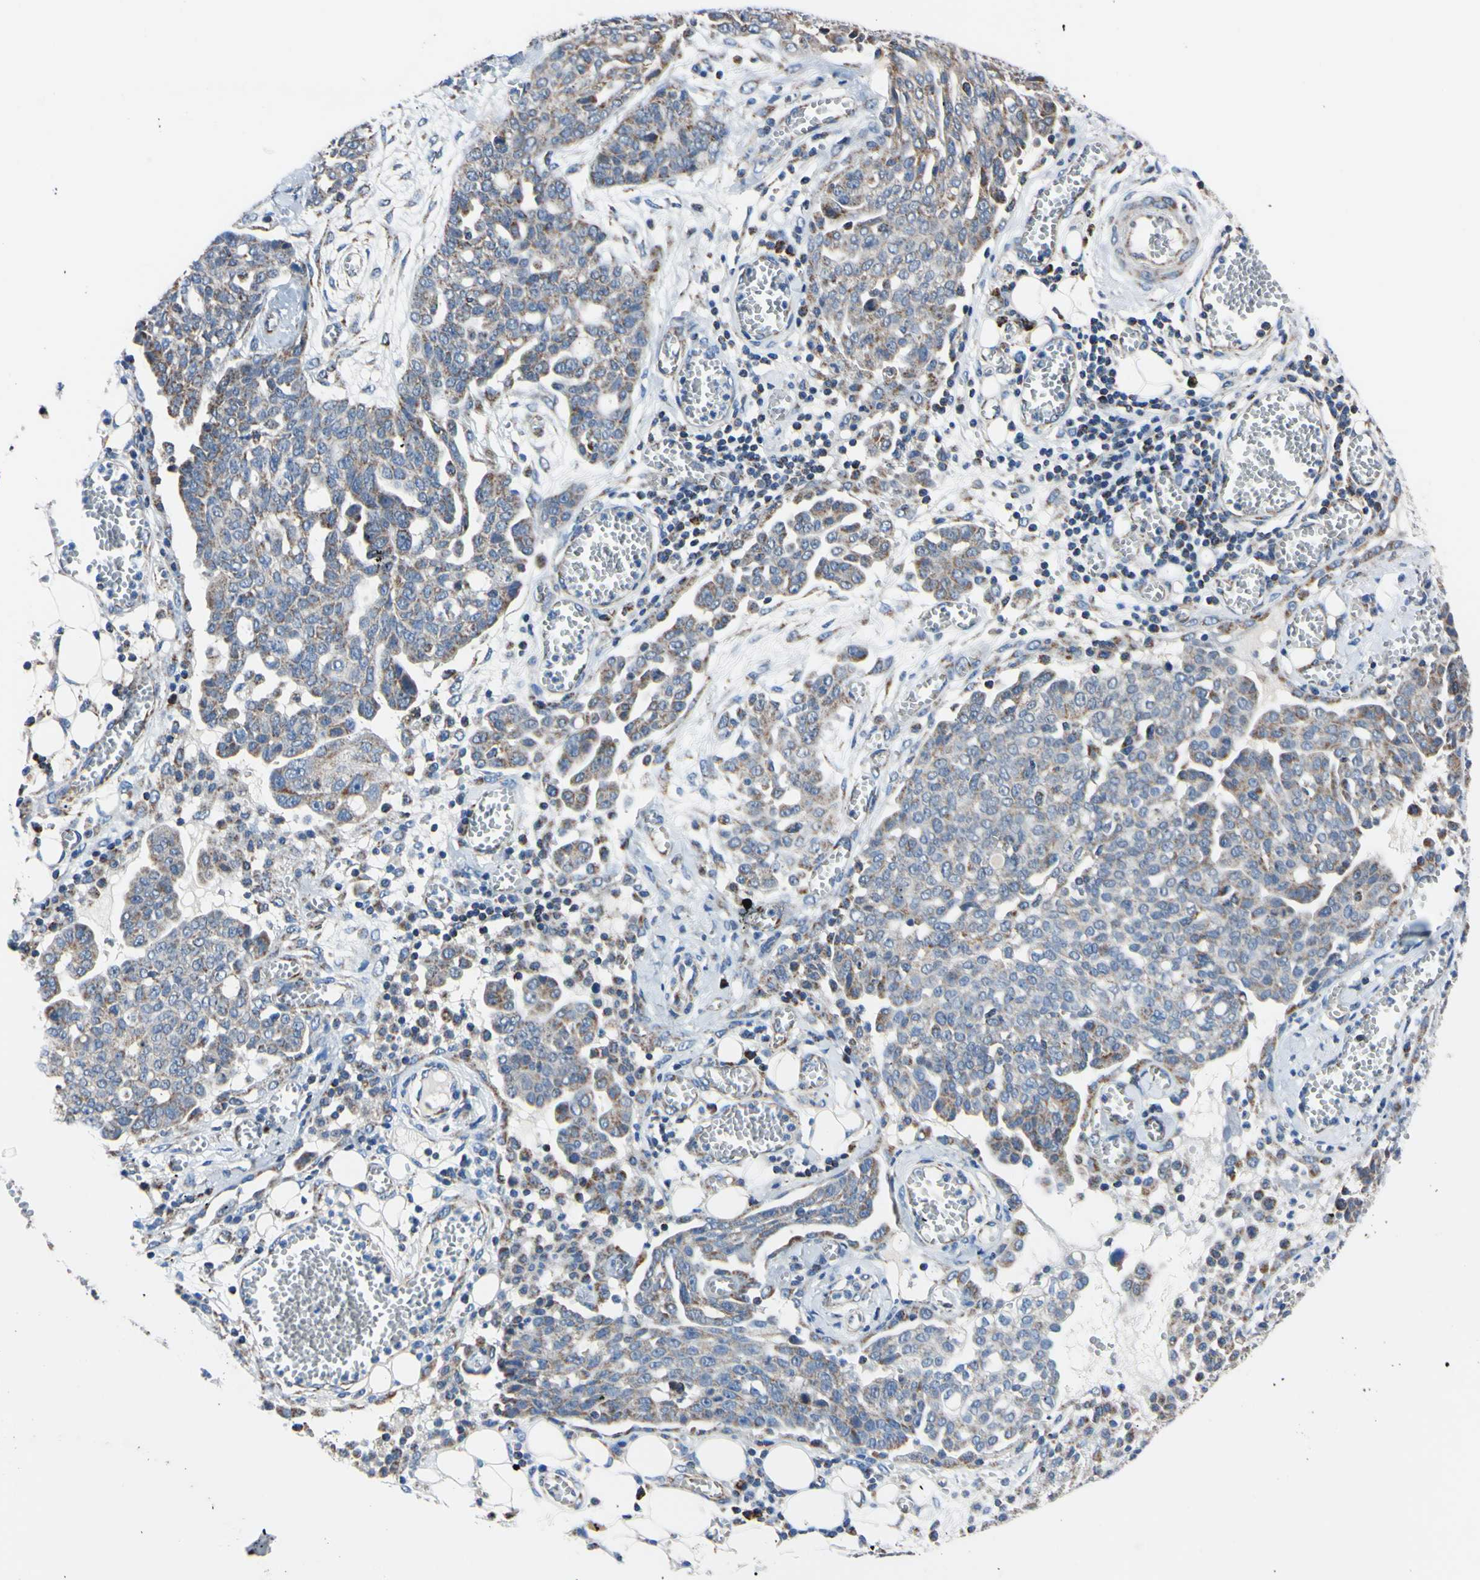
{"staining": {"intensity": "weak", "quantity": "25%-75%", "location": "cytoplasmic/membranous"}, "tissue": "ovarian cancer", "cell_type": "Tumor cells", "image_type": "cancer", "snomed": [{"axis": "morphology", "description": "Cystadenocarcinoma, serous, NOS"}, {"axis": "topography", "description": "Soft tissue"}, {"axis": "topography", "description": "Ovary"}], "caption": "Protein expression by immunohistochemistry (IHC) shows weak cytoplasmic/membranous staining in approximately 25%-75% of tumor cells in ovarian serous cystadenocarcinoma. The staining was performed using DAB (3,3'-diaminobenzidine), with brown indicating positive protein expression. Nuclei are stained blue with hematoxylin.", "gene": "CLPP", "patient": {"sex": "female", "age": 57}}